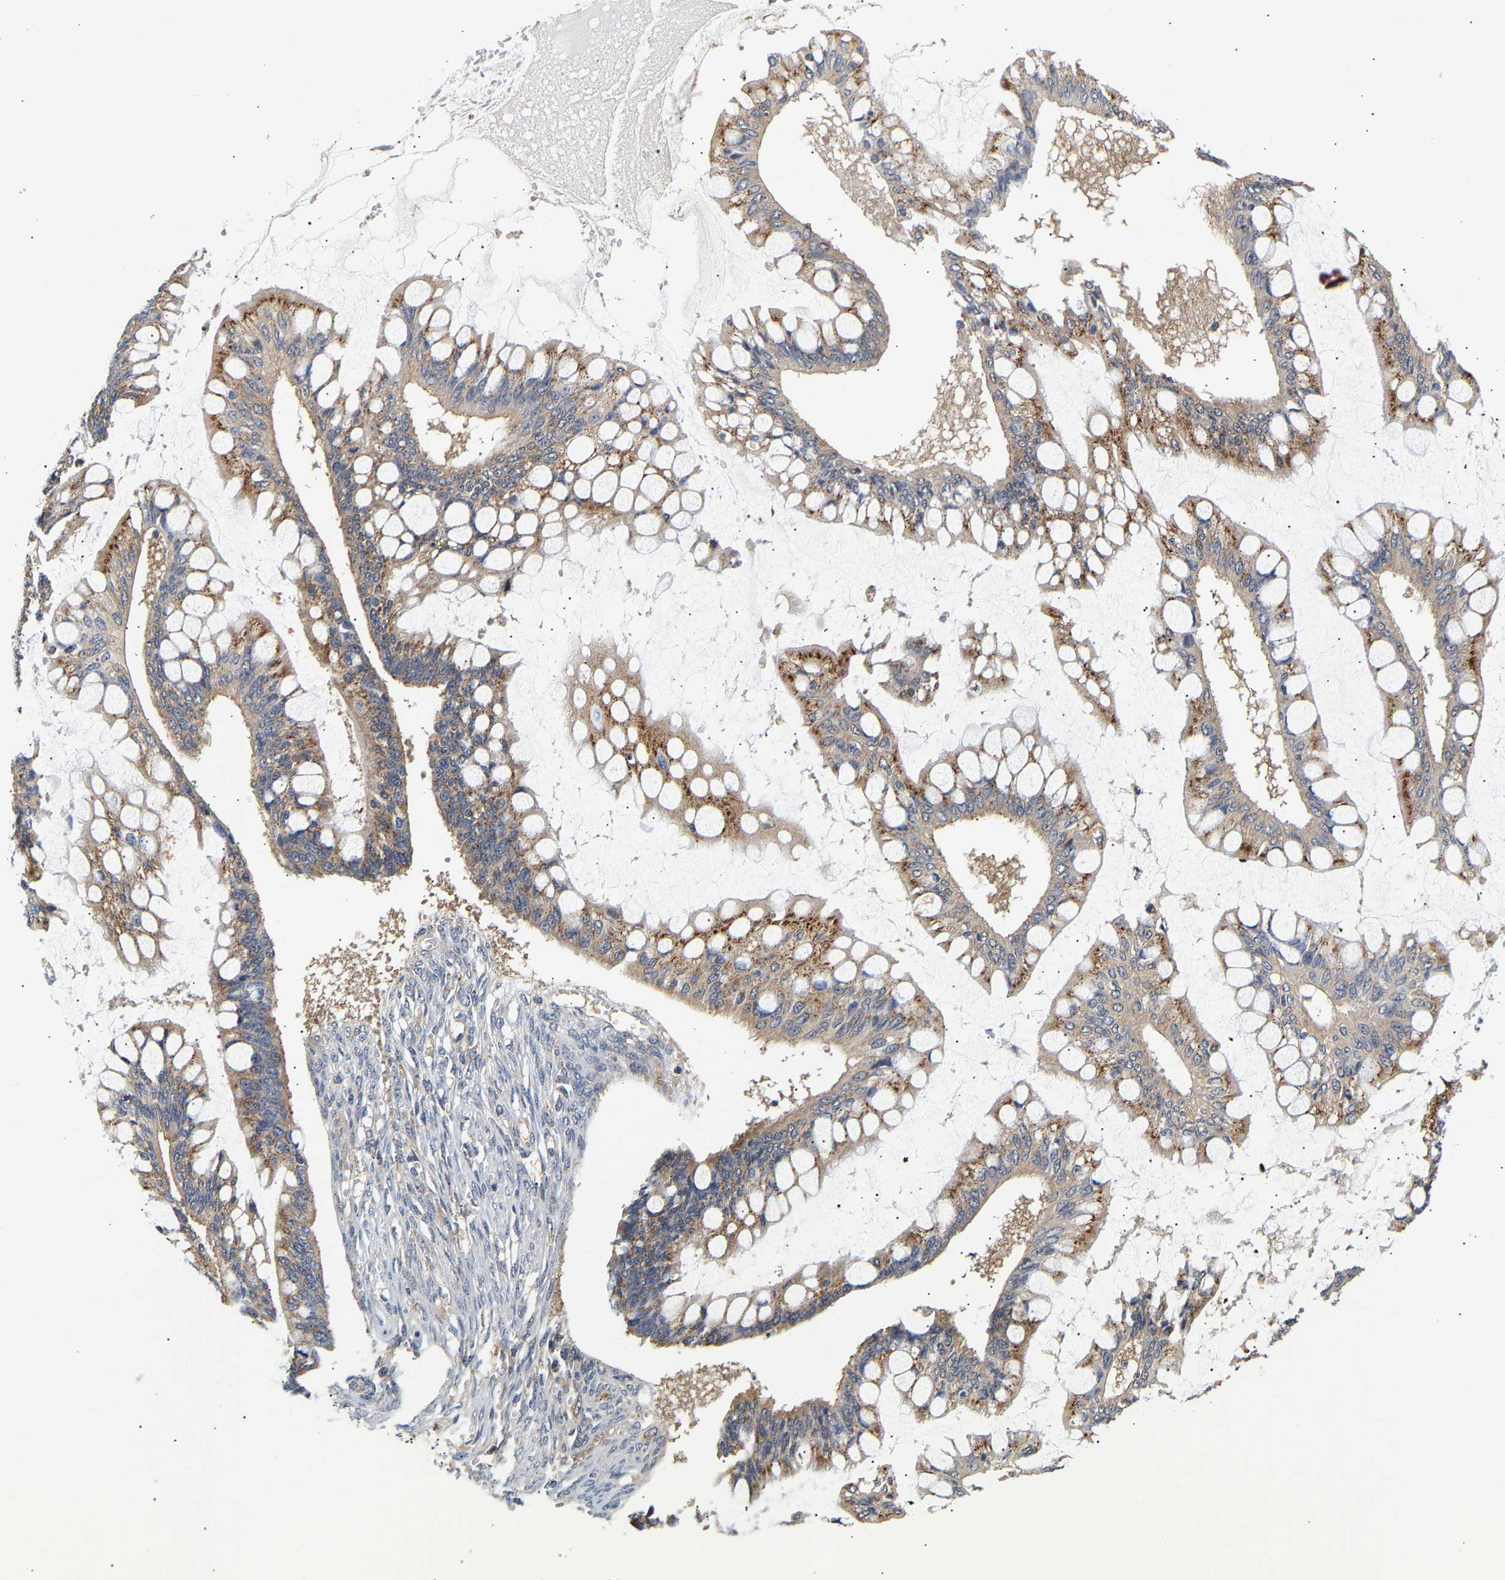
{"staining": {"intensity": "moderate", "quantity": ">75%", "location": "cytoplasmic/membranous"}, "tissue": "ovarian cancer", "cell_type": "Tumor cells", "image_type": "cancer", "snomed": [{"axis": "morphology", "description": "Cystadenocarcinoma, mucinous, NOS"}, {"axis": "topography", "description": "Ovary"}], "caption": "Ovarian cancer tissue demonstrates moderate cytoplasmic/membranous expression in about >75% of tumor cells", "gene": "PPID", "patient": {"sex": "female", "age": 73}}